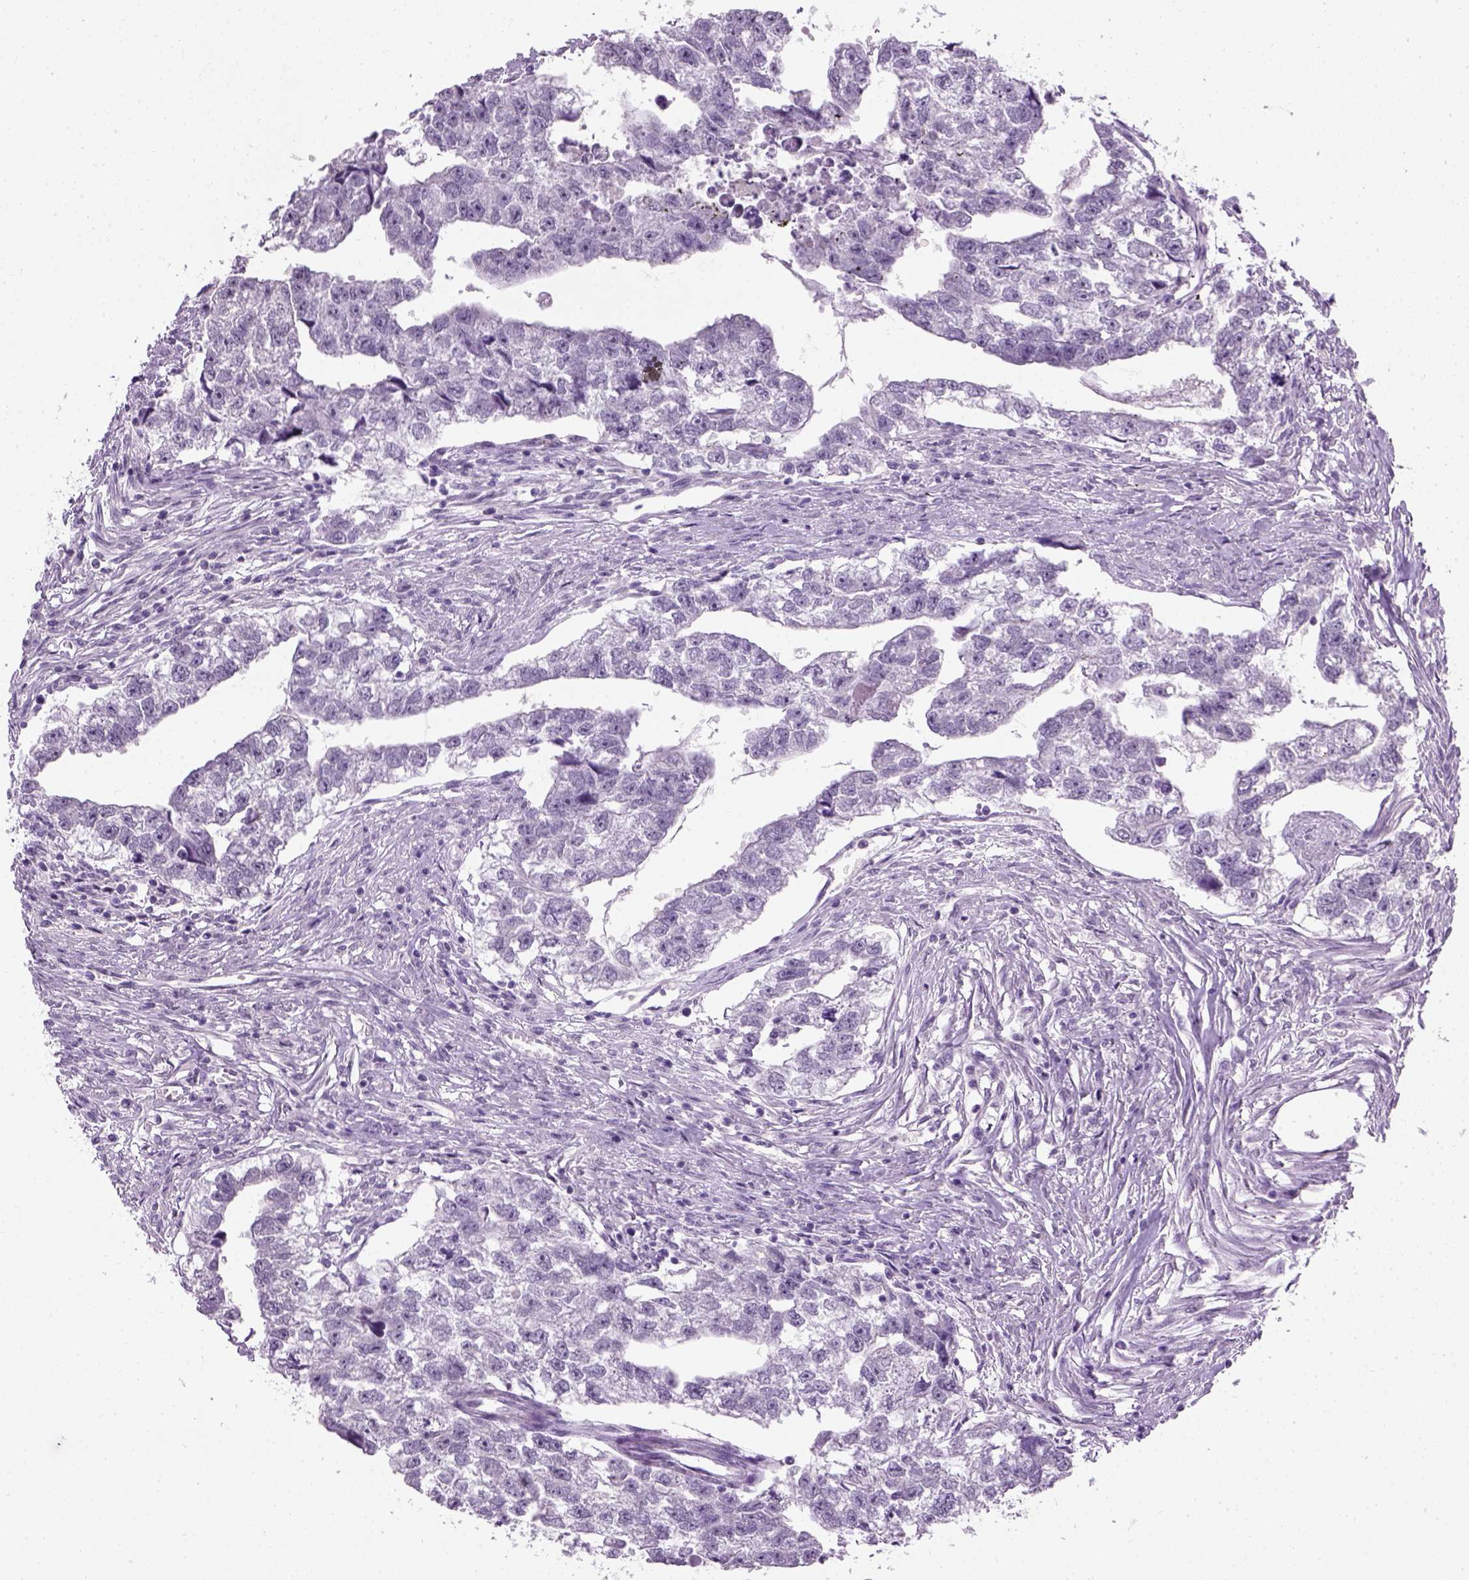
{"staining": {"intensity": "negative", "quantity": "none", "location": "none"}, "tissue": "testis cancer", "cell_type": "Tumor cells", "image_type": "cancer", "snomed": [{"axis": "morphology", "description": "Carcinoma, Embryonal, NOS"}, {"axis": "morphology", "description": "Teratoma, malignant, NOS"}, {"axis": "topography", "description": "Testis"}], "caption": "Immunohistochemical staining of human testis embryonal carcinoma demonstrates no significant staining in tumor cells.", "gene": "GABRB2", "patient": {"sex": "male", "age": 44}}